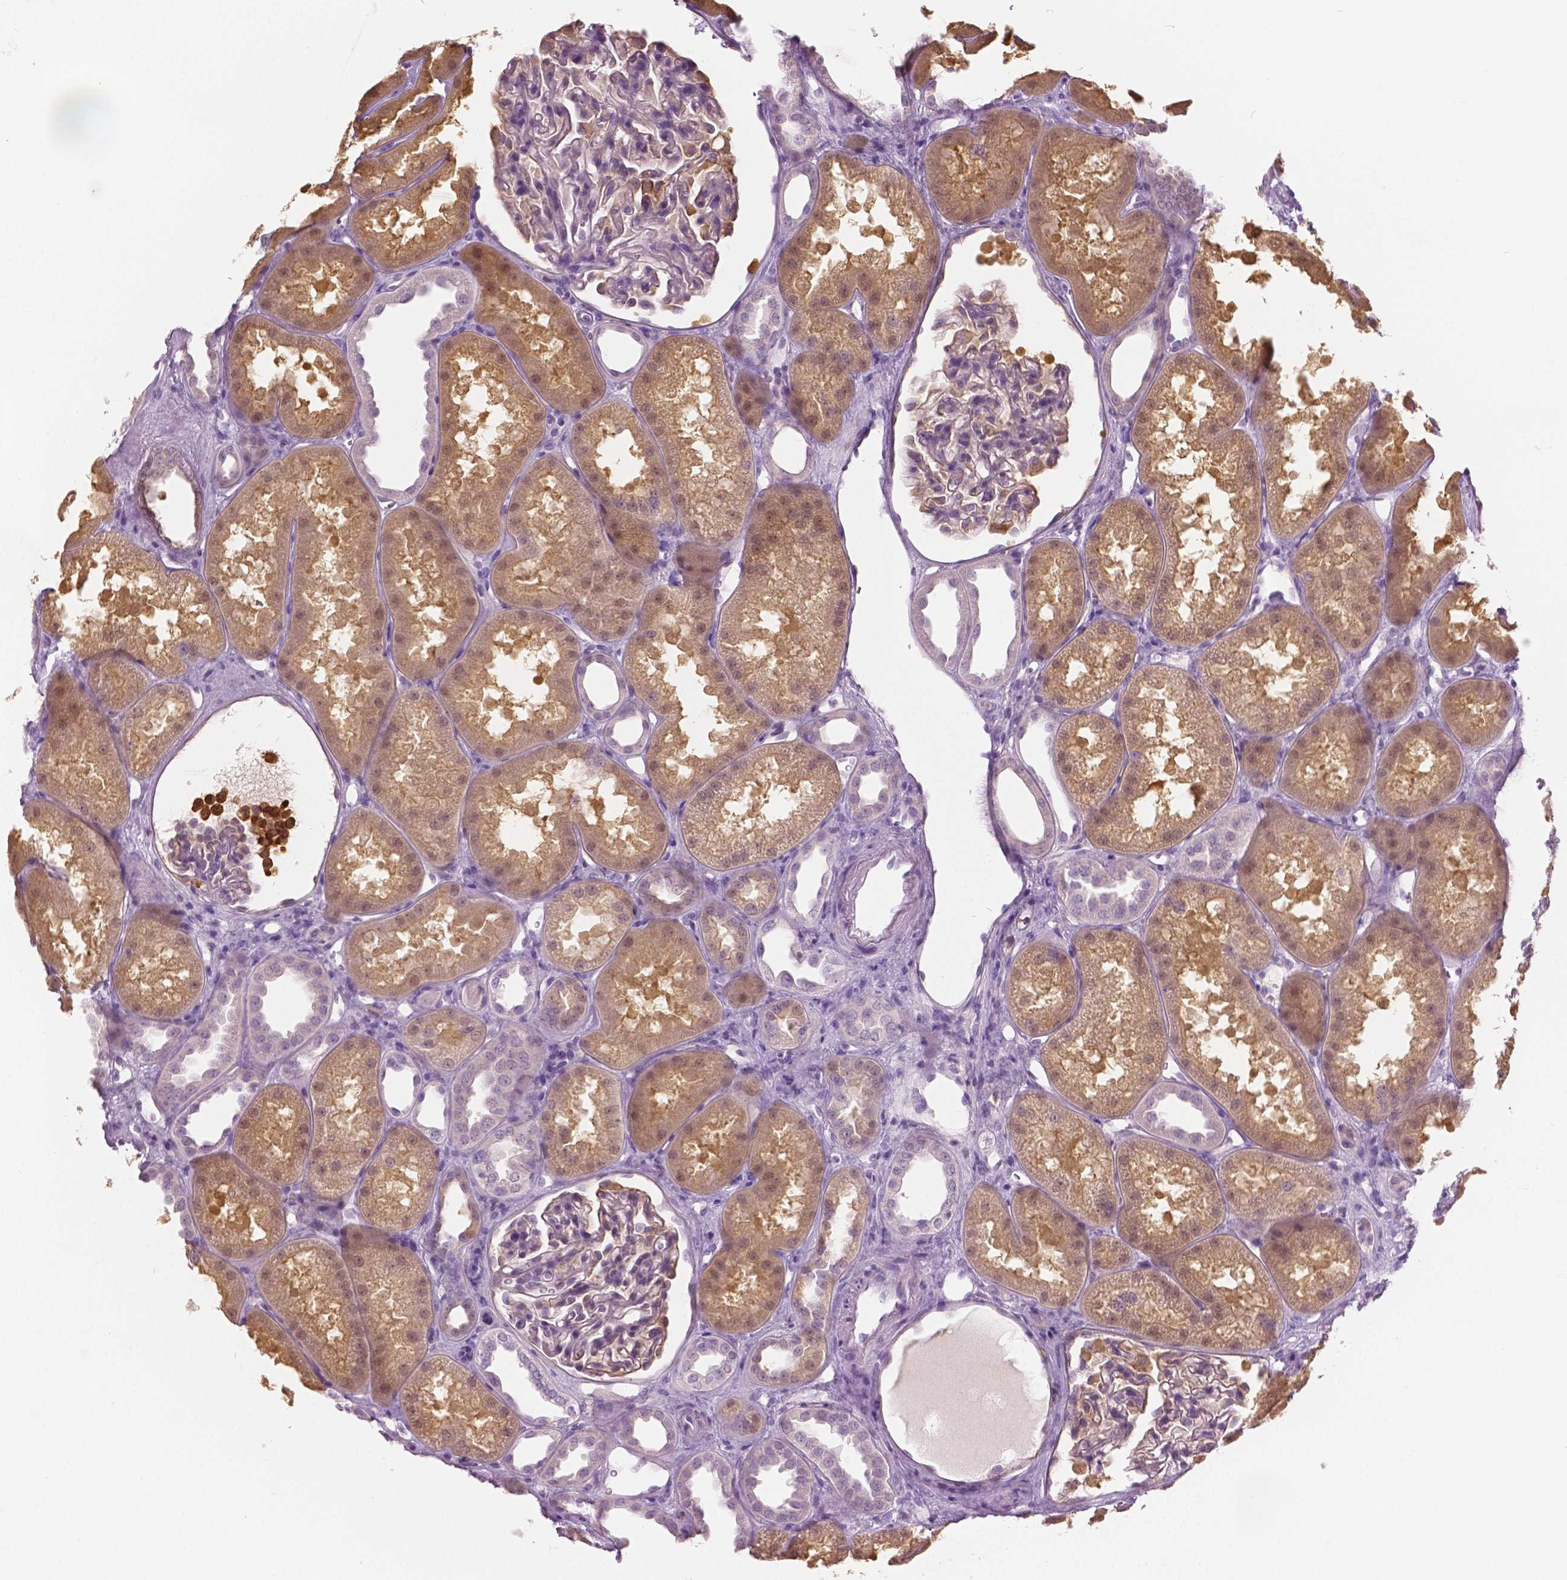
{"staining": {"intensity": "negative", "quantity": "none", "location": "none"}, "tissue": "kidney", "cell_type": "Cells in glomeruli", "image_type": "normal", "snomed": [{"axis": "morphology", "description": "Normal tissue, NOS"}, {"axis": "topography", "description": "Kidney"}], "caption": "Immunohistochemical staining of benign human kidney displays no significant staining in cells in glomeruli. The staining is performed using DAB brown chromogen with nuclei counter-stained in using hematoxylin.", "gene": "GALM", "patient": {"sex": "male", "age": 61}}